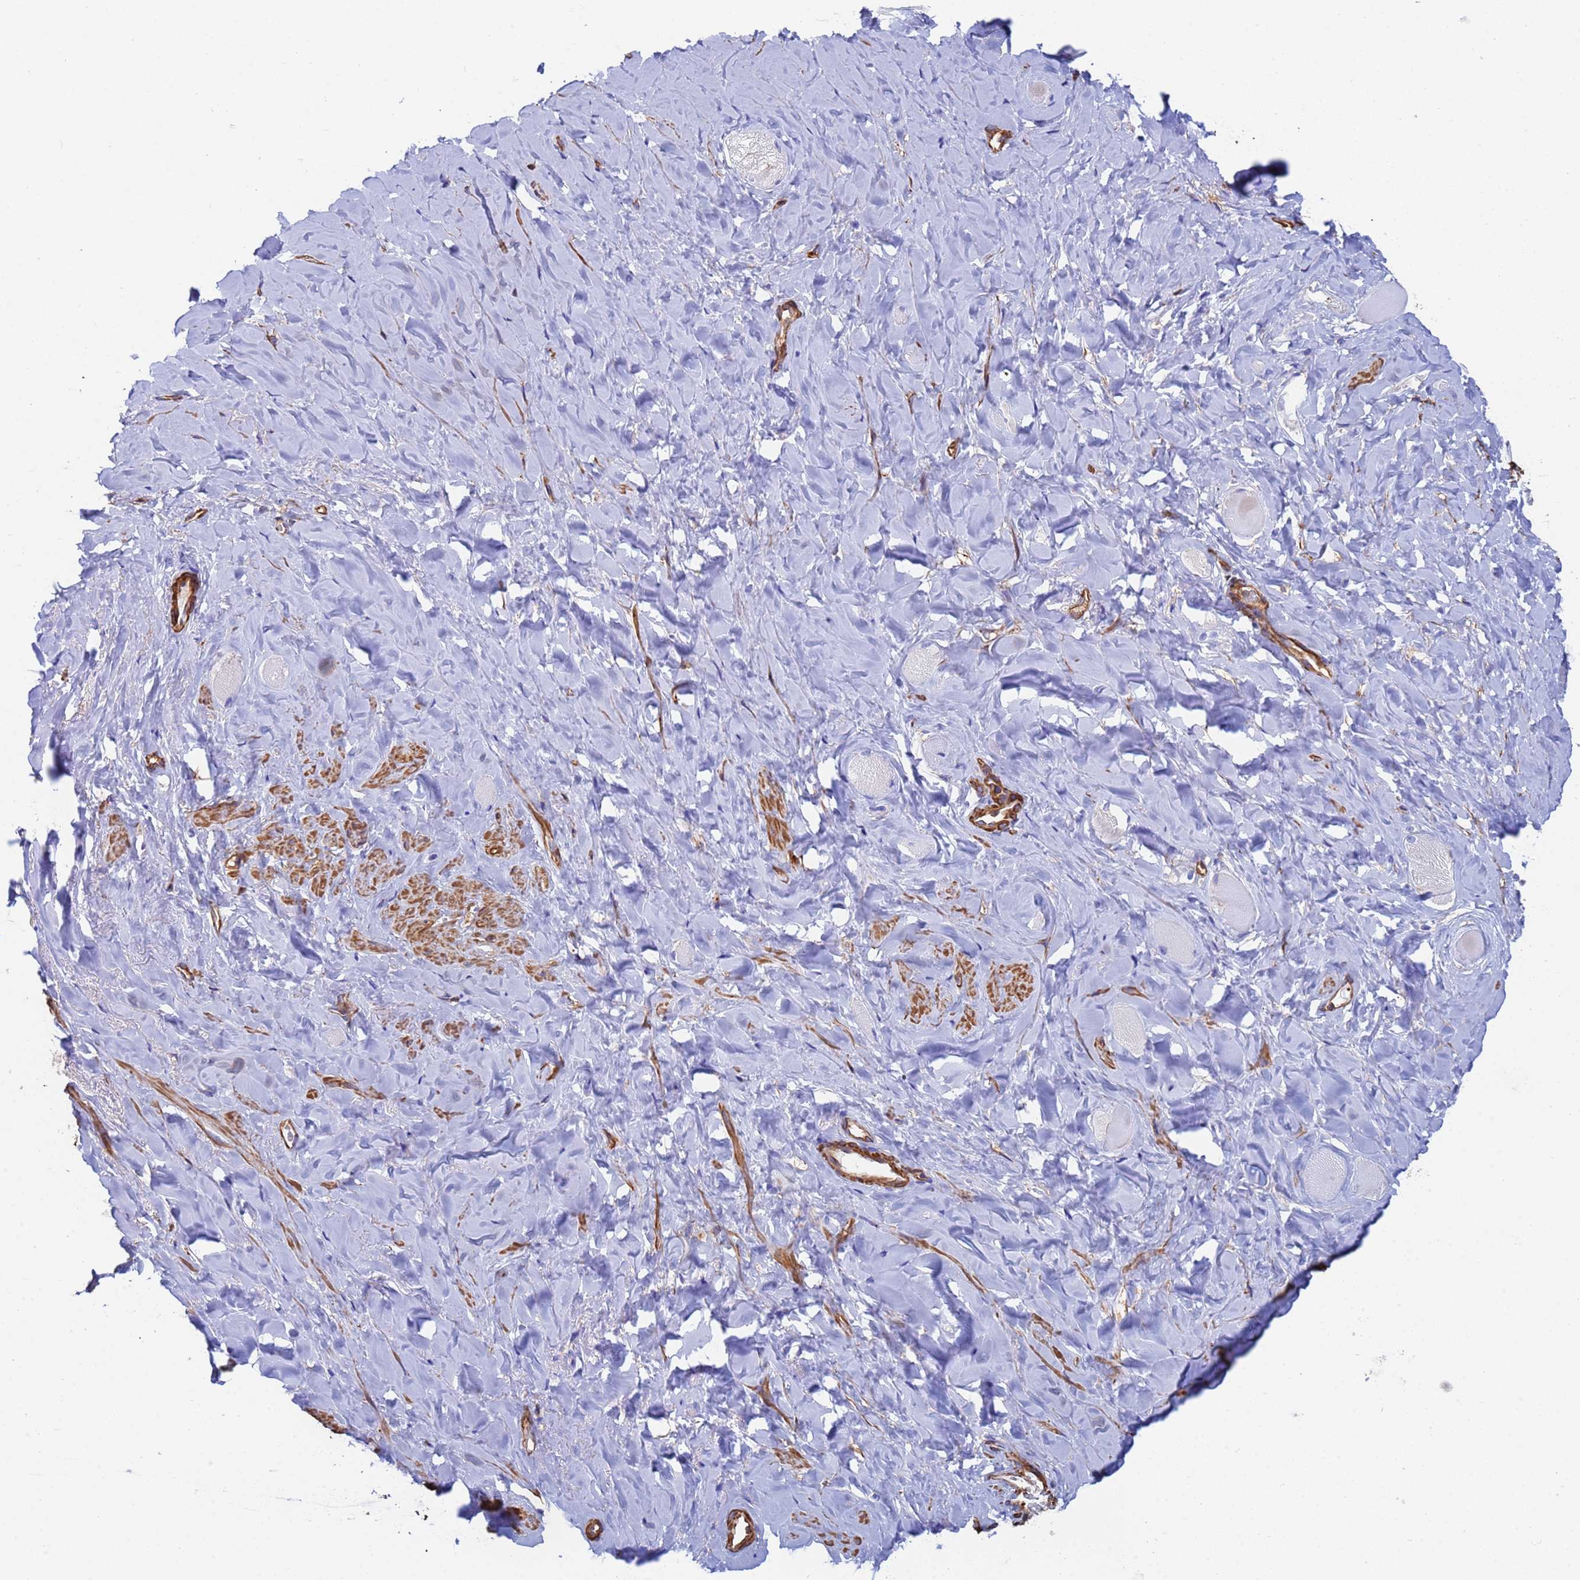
{"staining": {"intensity": "moderate", "quantity": ">75%", "location": "cytoplasmic/membranous"}, "tissue": "smooth muscle", "cell_type": "Smooth muscle cells", "image_type": "normal", "snomed": [{"axis": "morphology", "description": "Normal tissue, NOS"}, {"axis": "topography", "description": "Smooth muscle"}, {"axis": "topography", "description": "Peripheral nerve tissue"}], "caption": "Smooth muscle was stained to show a protein in brown. There is medium levels of moderate cytoplasmic/membranous staining in about >75% of smooth muscle cells. Using DAB (3,3'-diaminobenzidine) (brown) and hematoxylin (blue) stains, captured at high magnification using brightfield microscopy.", "gene": "MYL12A", "patient": {"sex": "male", "age": 69}}